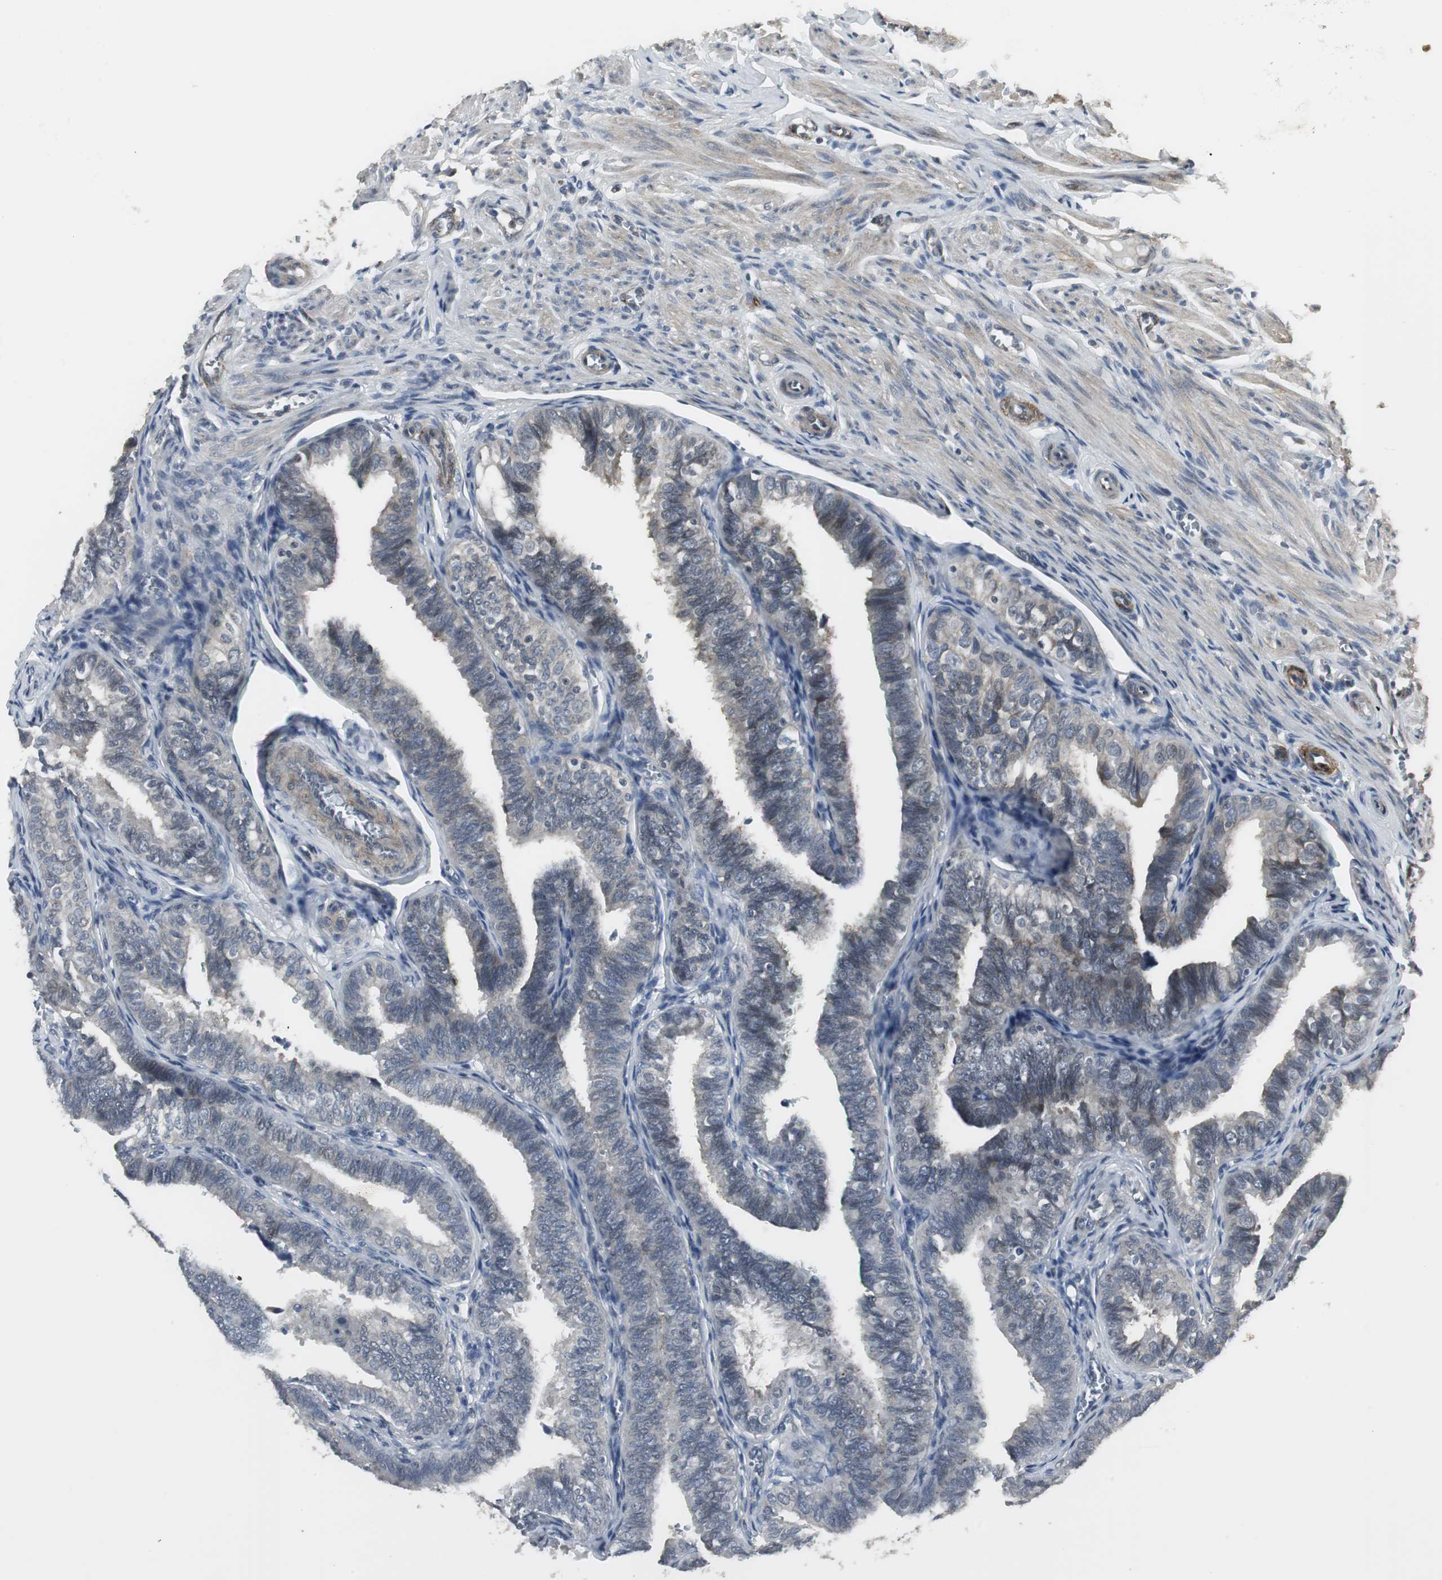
{"staining": {"intensity": "moderate", "quantity": "25%-75%", "location": "cytoplasmic/membranous,nuclear"}, "tissue": "fallopian tube", "cell_type": "Glandular cells", "image_type": "normal", "snomed": [{"axis": "morphology", "description": "Normal tissue, NOS"}, {"axis": "topography", "description": "Fallopian tube"}], "caption": "Immunohistochemistry photomicrograph of normal fallopian tube stained for a protein (brown), which demonstrates medium levels of moderate cytoplasmic/membranous,nuclear expression in approximately 25%-75% of glandular cells.", "gene": "SCYL3", "patient": {"sex": "female", "age": 46}}